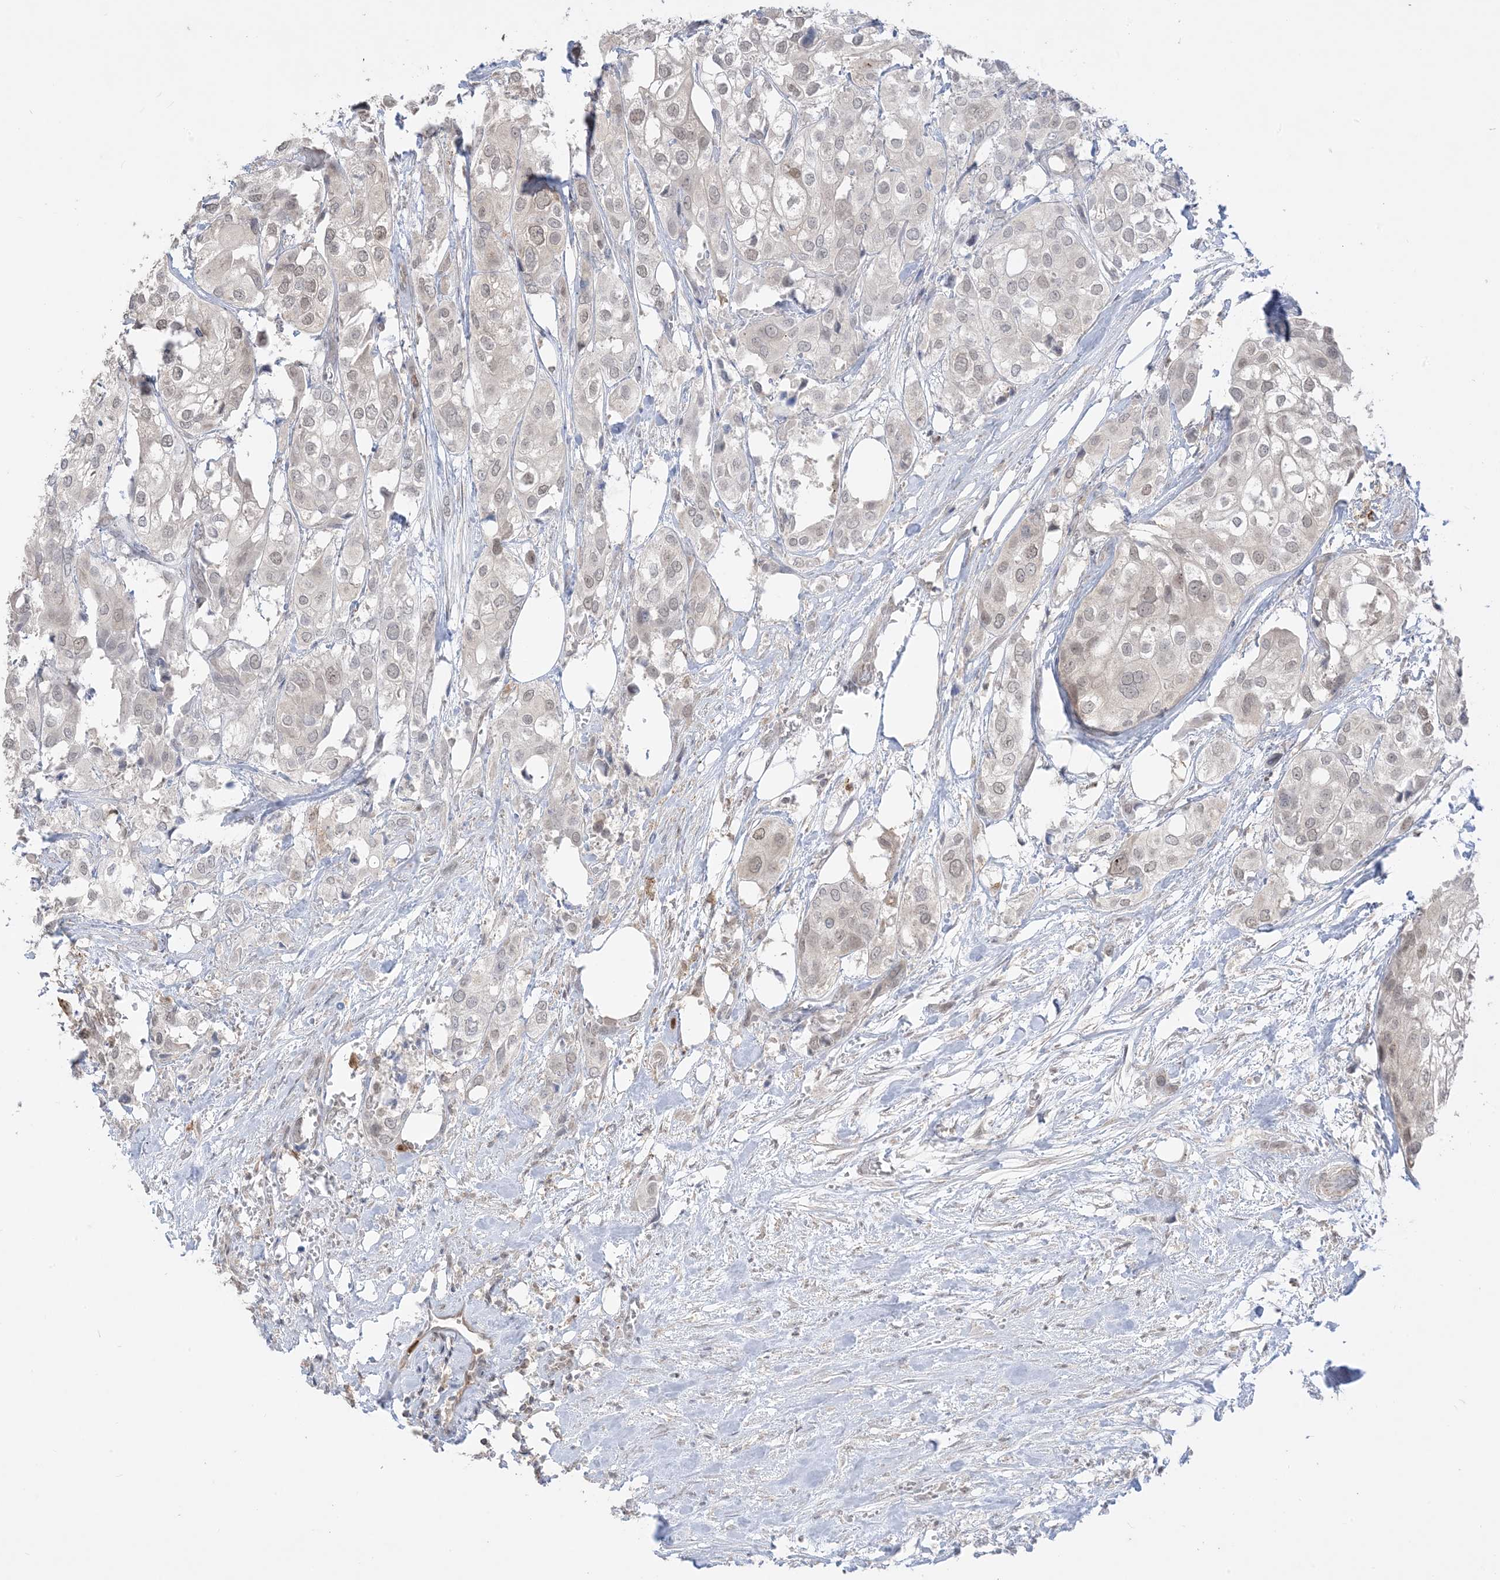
{"staining": {"intensity": "weak", "quantity": "<25%", "location": "nuclear"}, "tissue": "urothelial cancer", "cell_type": "Tumor cells", "image_type": "cancer", "snomed": [{"axis": "morphology", "description": "Urothelial carcinoma, High grade"}, {"axis": "topography", "description": "Urinary bladder"}], "caption": "DAB immunohistochemical staining of high-grade urothelial carcinoma demonstrates no significant staining in tumor cells.", "gene": "KANSL3", "patient": {"sex": "male", "age": 64}}